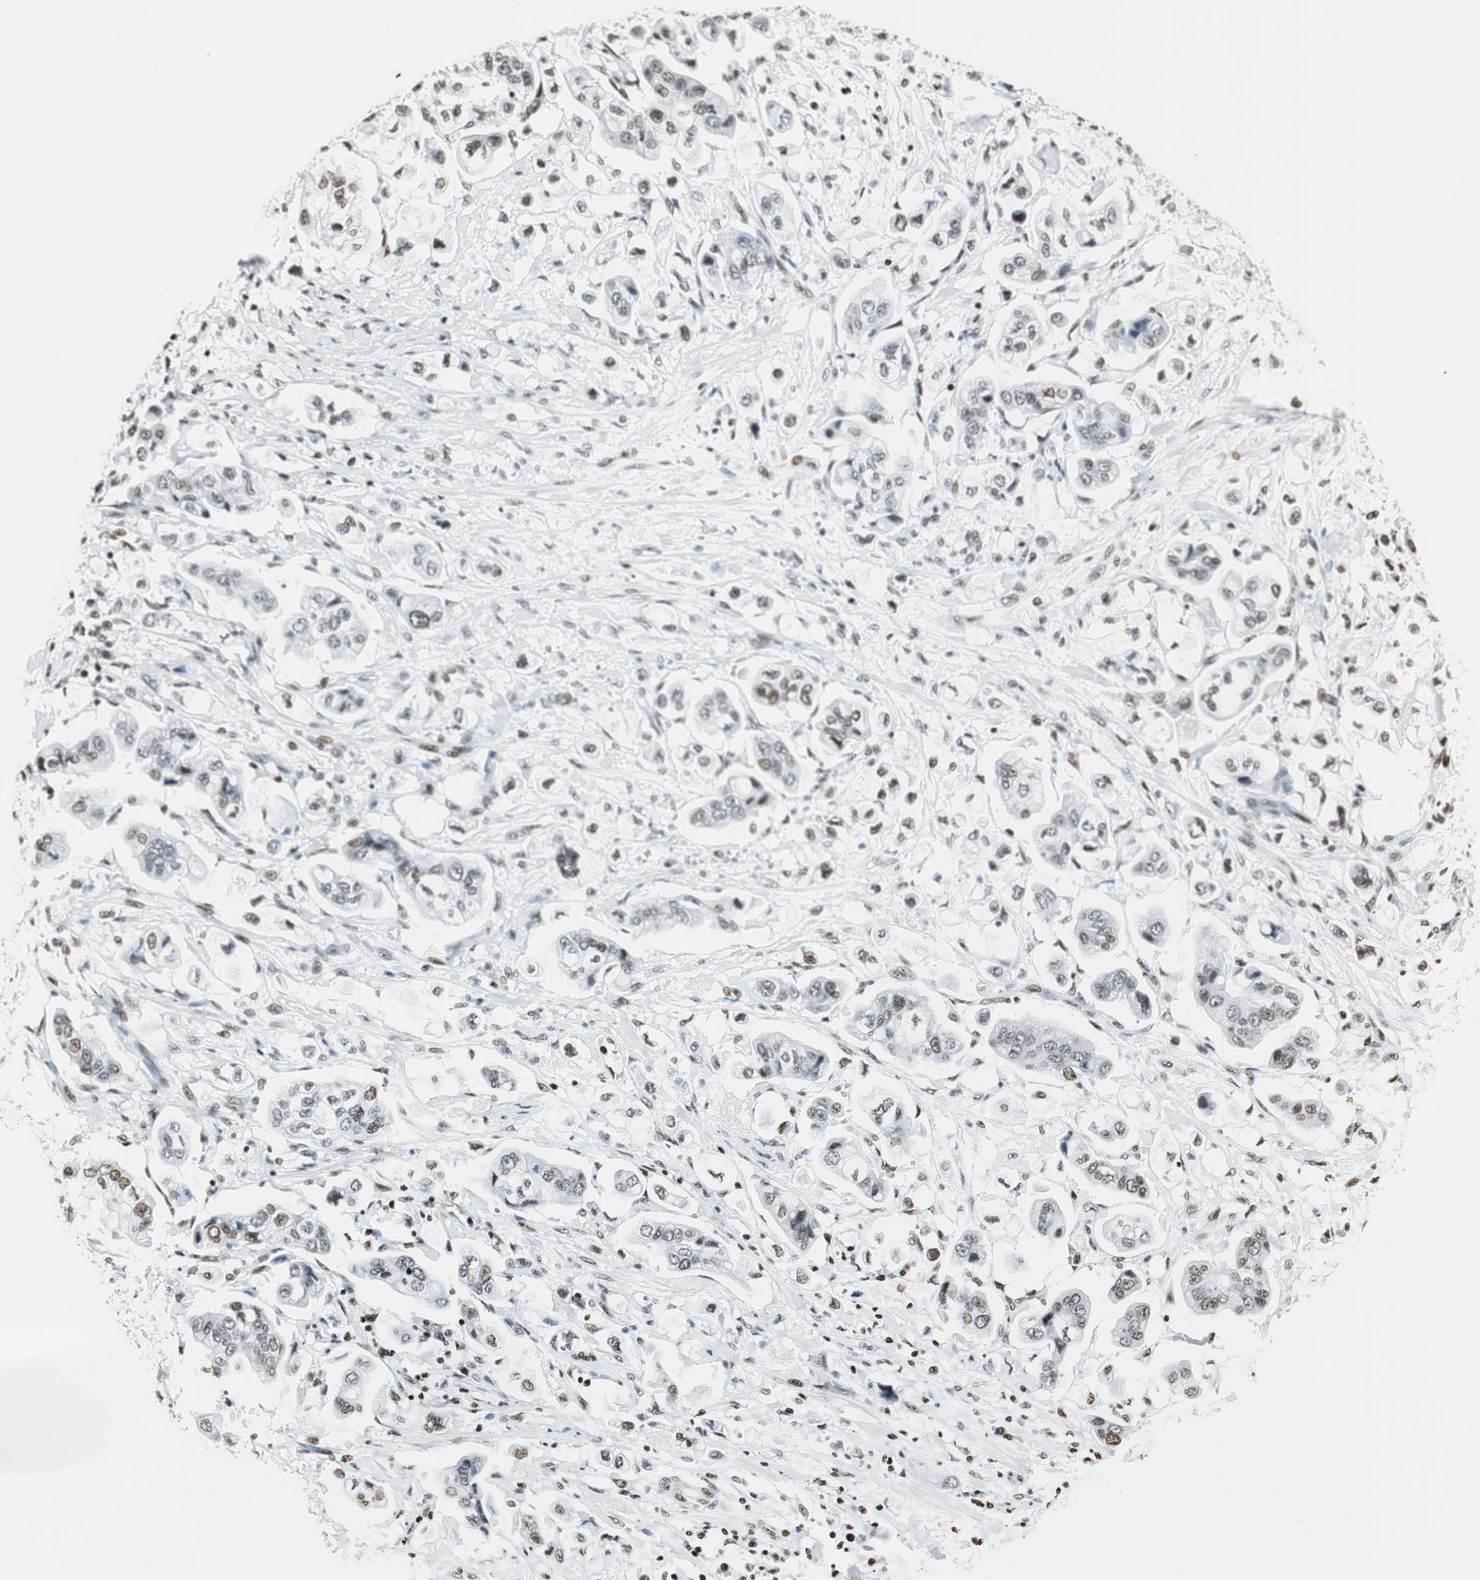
{"staining": {"intensity": "weak", "quantity": "25%-75%", "location": "nuclear"}, "tissue": "stomach cancer", "cell_type": "Tumor cells", "image_type": "cancer", "snomed": [{"axis": "morphology", "description": "Adenocarcinoma, NOS"}, {"axis": "topography", "description": "Stomach"}], "caption": "This is an image of immunohistochemistry (IHC) staining of stomach cancer, which shows weak expression in the nuclear of tumor cells.", "gene": "RBBP4", "patient": {"sex": "male", "age": 62}}